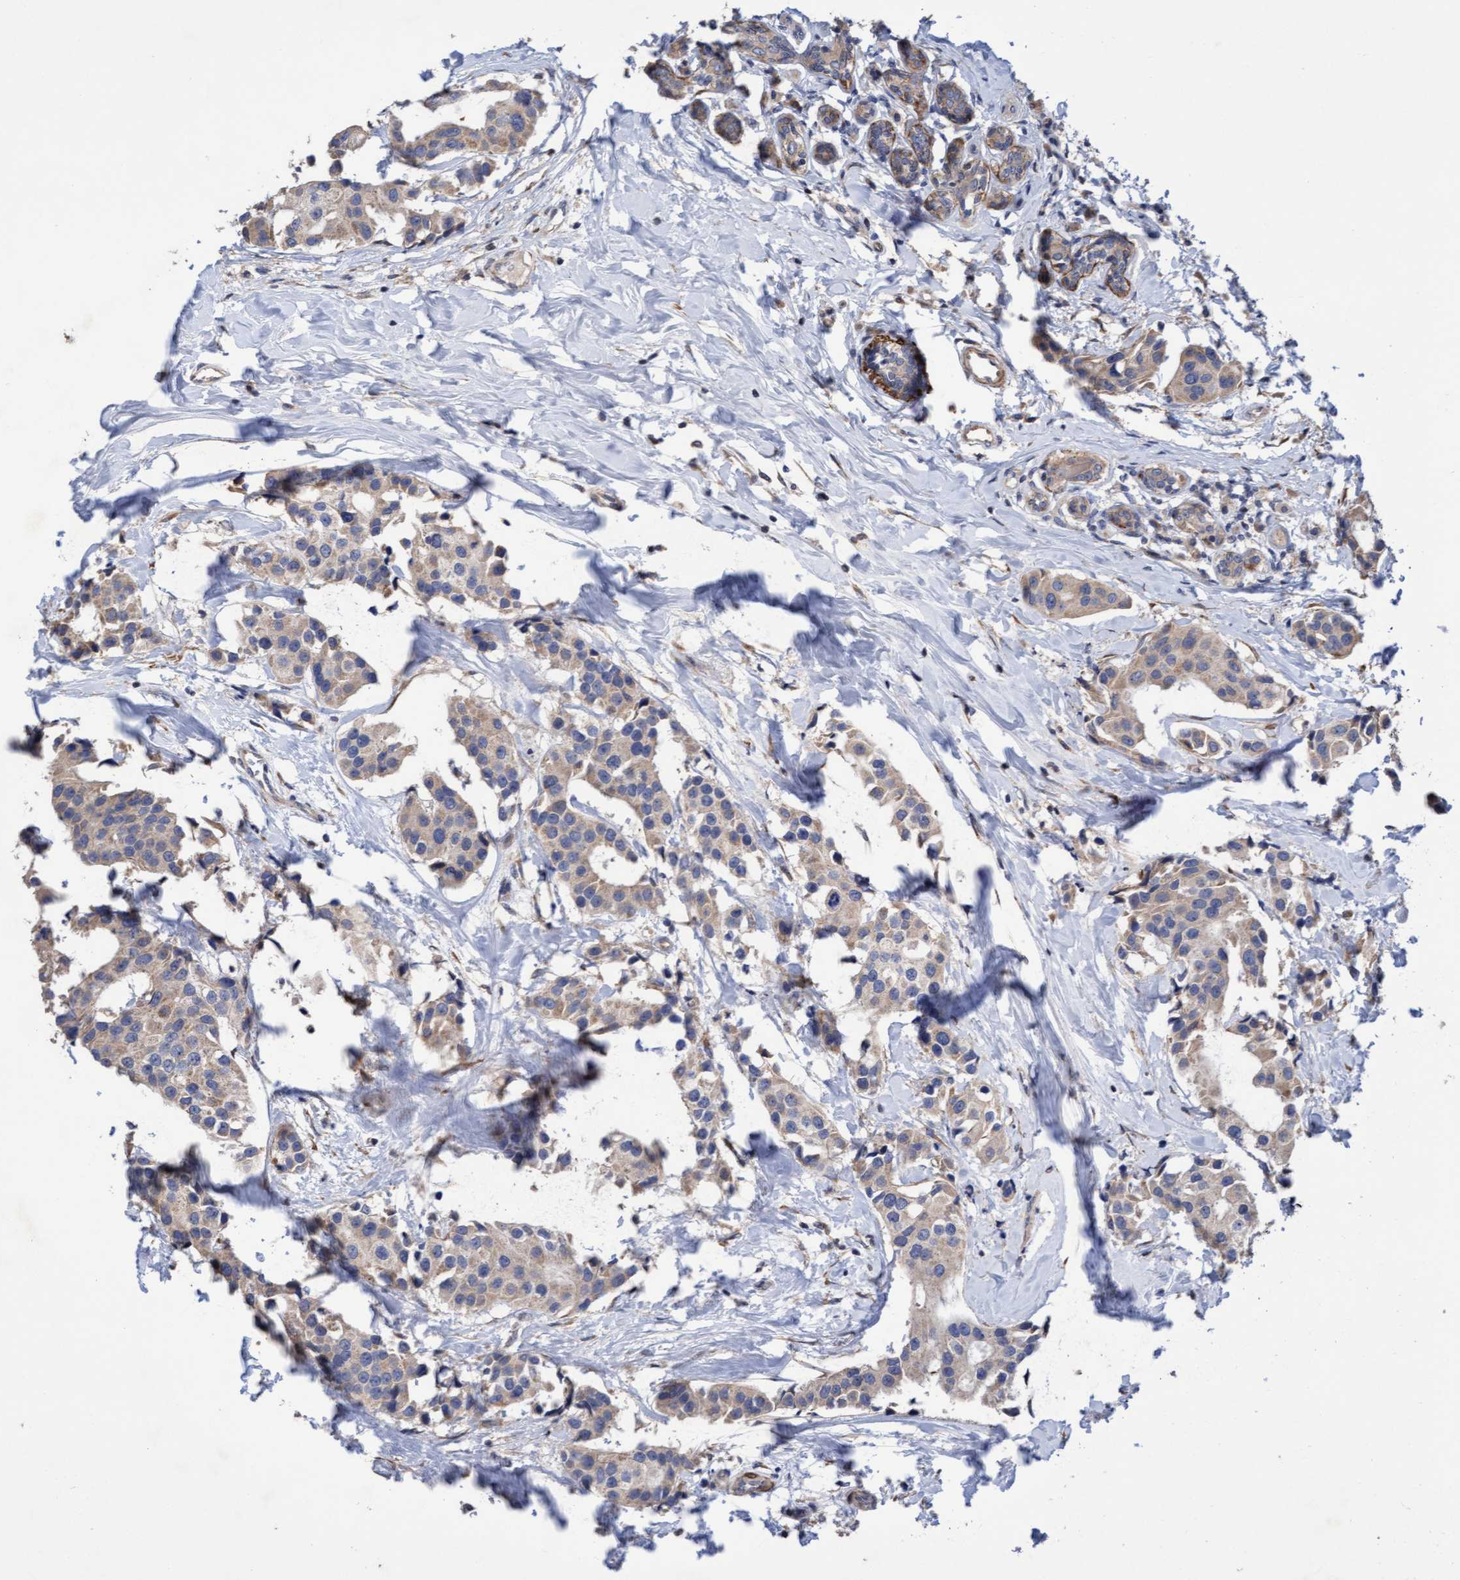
{"staining": {"intensity": "moderate", "quantity": "25%-75%", "location": "cytoplasmic/membranous"}, "tissue": "breast cancer", "cell_type": "Tumor cells", "image_type": "cancer", "snomed": [{"axis": "morphology", "description": "Normal tissue, NOS"}, {"axis": "morphology", "description": "Duct carcinoma"}, {"axis": "topography", "description": "Breast"}], "caption": "Breast cancer stained for a protein (brown) exhibits moderate cytoplasmic/membranous positive positivity in approximately 25%-75% of tumor cells.", "gene": "ELP5", "patient": {"sex": "female", "age": 39}}